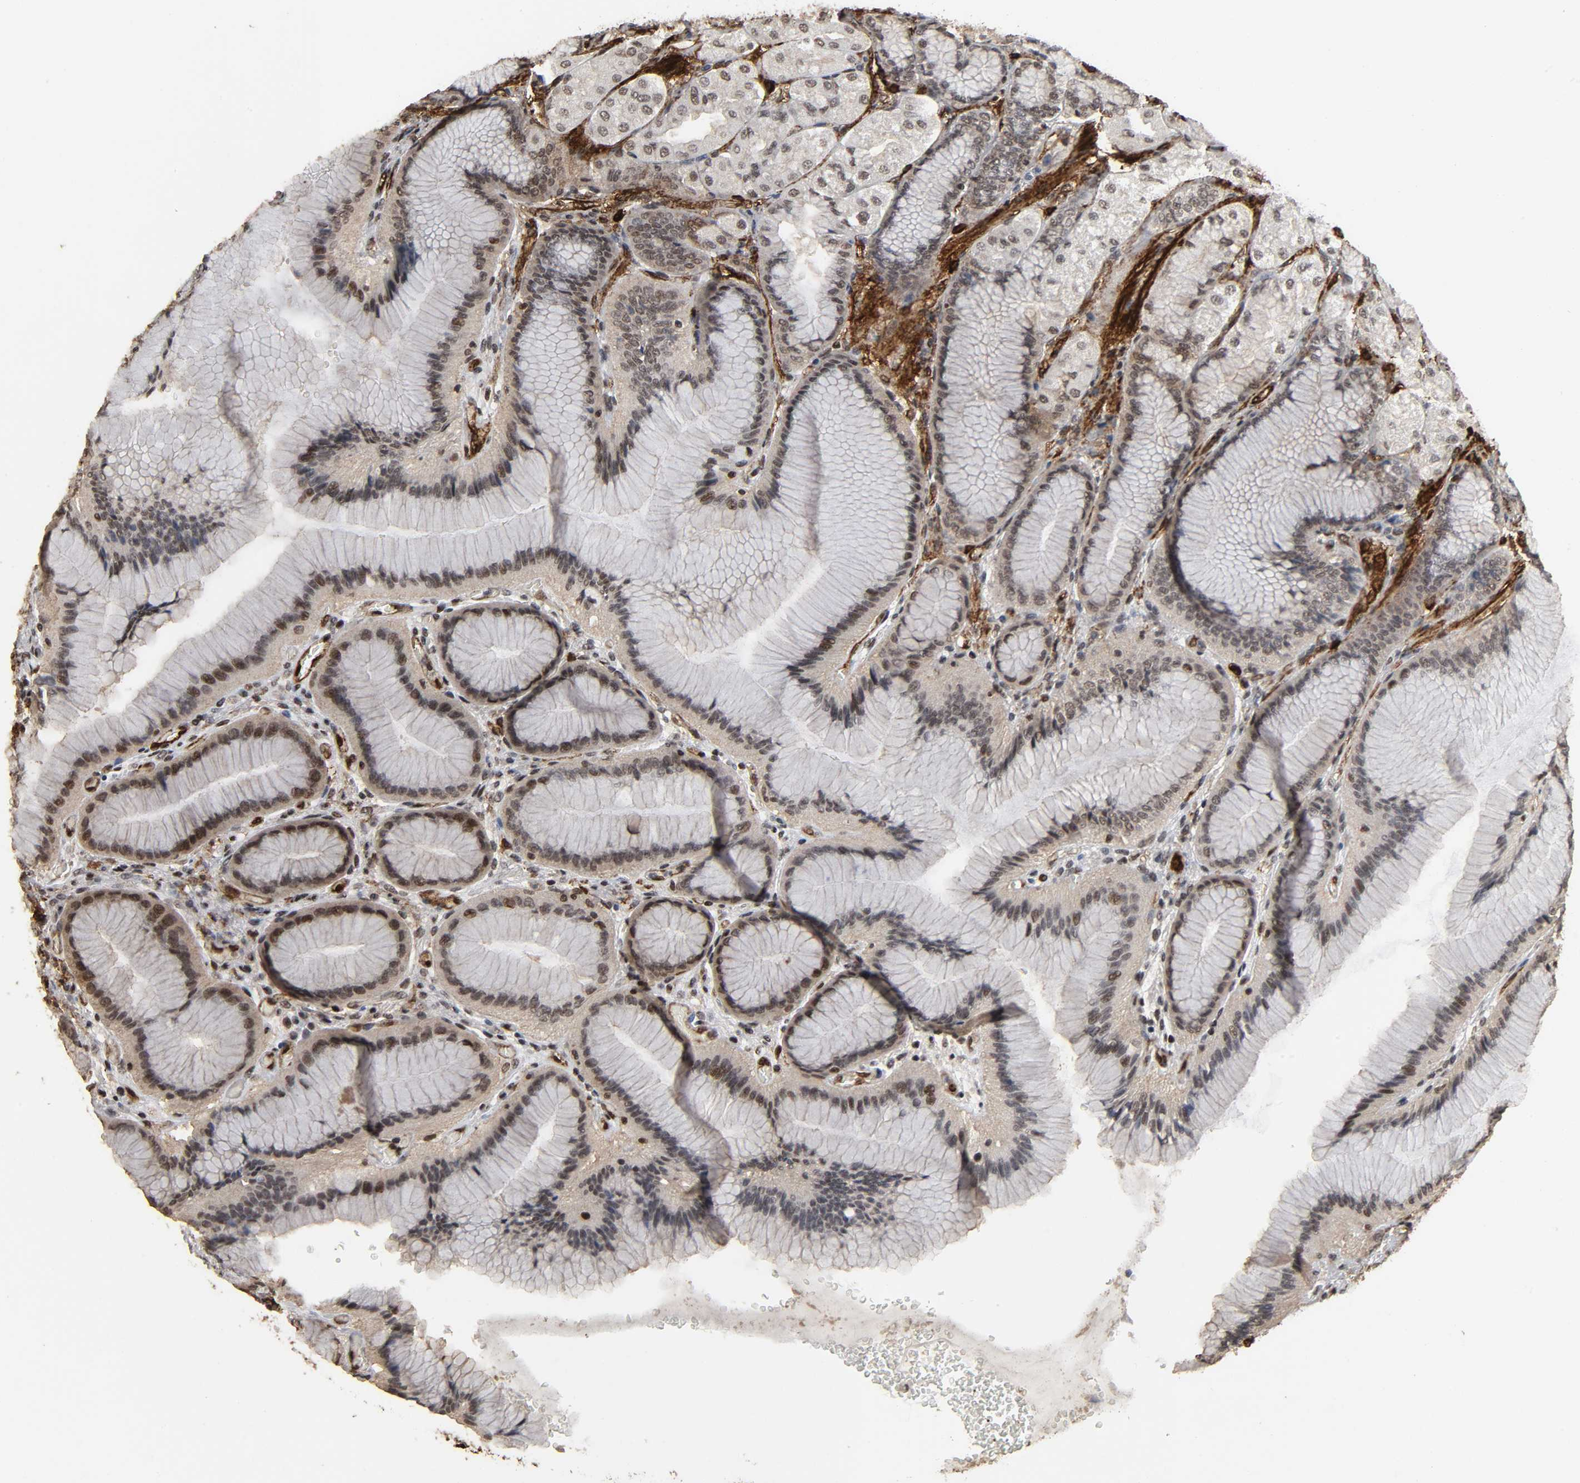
{"staining": {"intensity": "weak", "quantity": ">75%", "location": "cytoplasmic/membranous,nuclear"}, "tissue": "stomach", "cell_type": "Glandular cells", "image_type": "normal", "snomed": [{"axis": "morphology", "description": "Normal tissue, NOS"}, {"axis": "morphology", "description": "Adenocarcinoma, NOS"}, {"axis": "topography", "description": "Stomach"}, {"axis": "topography", "description": "Stomach, lower"}], "caption": "Weak cytoplasmic/membranous,nuclear expression is identified in about >75% of glandular cells in unremarkable stomach. (DAB (3,3'-diaminobenzidine) = brown stain, brightfield microscopy at high magnification).", "gene": "AHNAK2", "patient": {"sex": "female", "age": 65}}